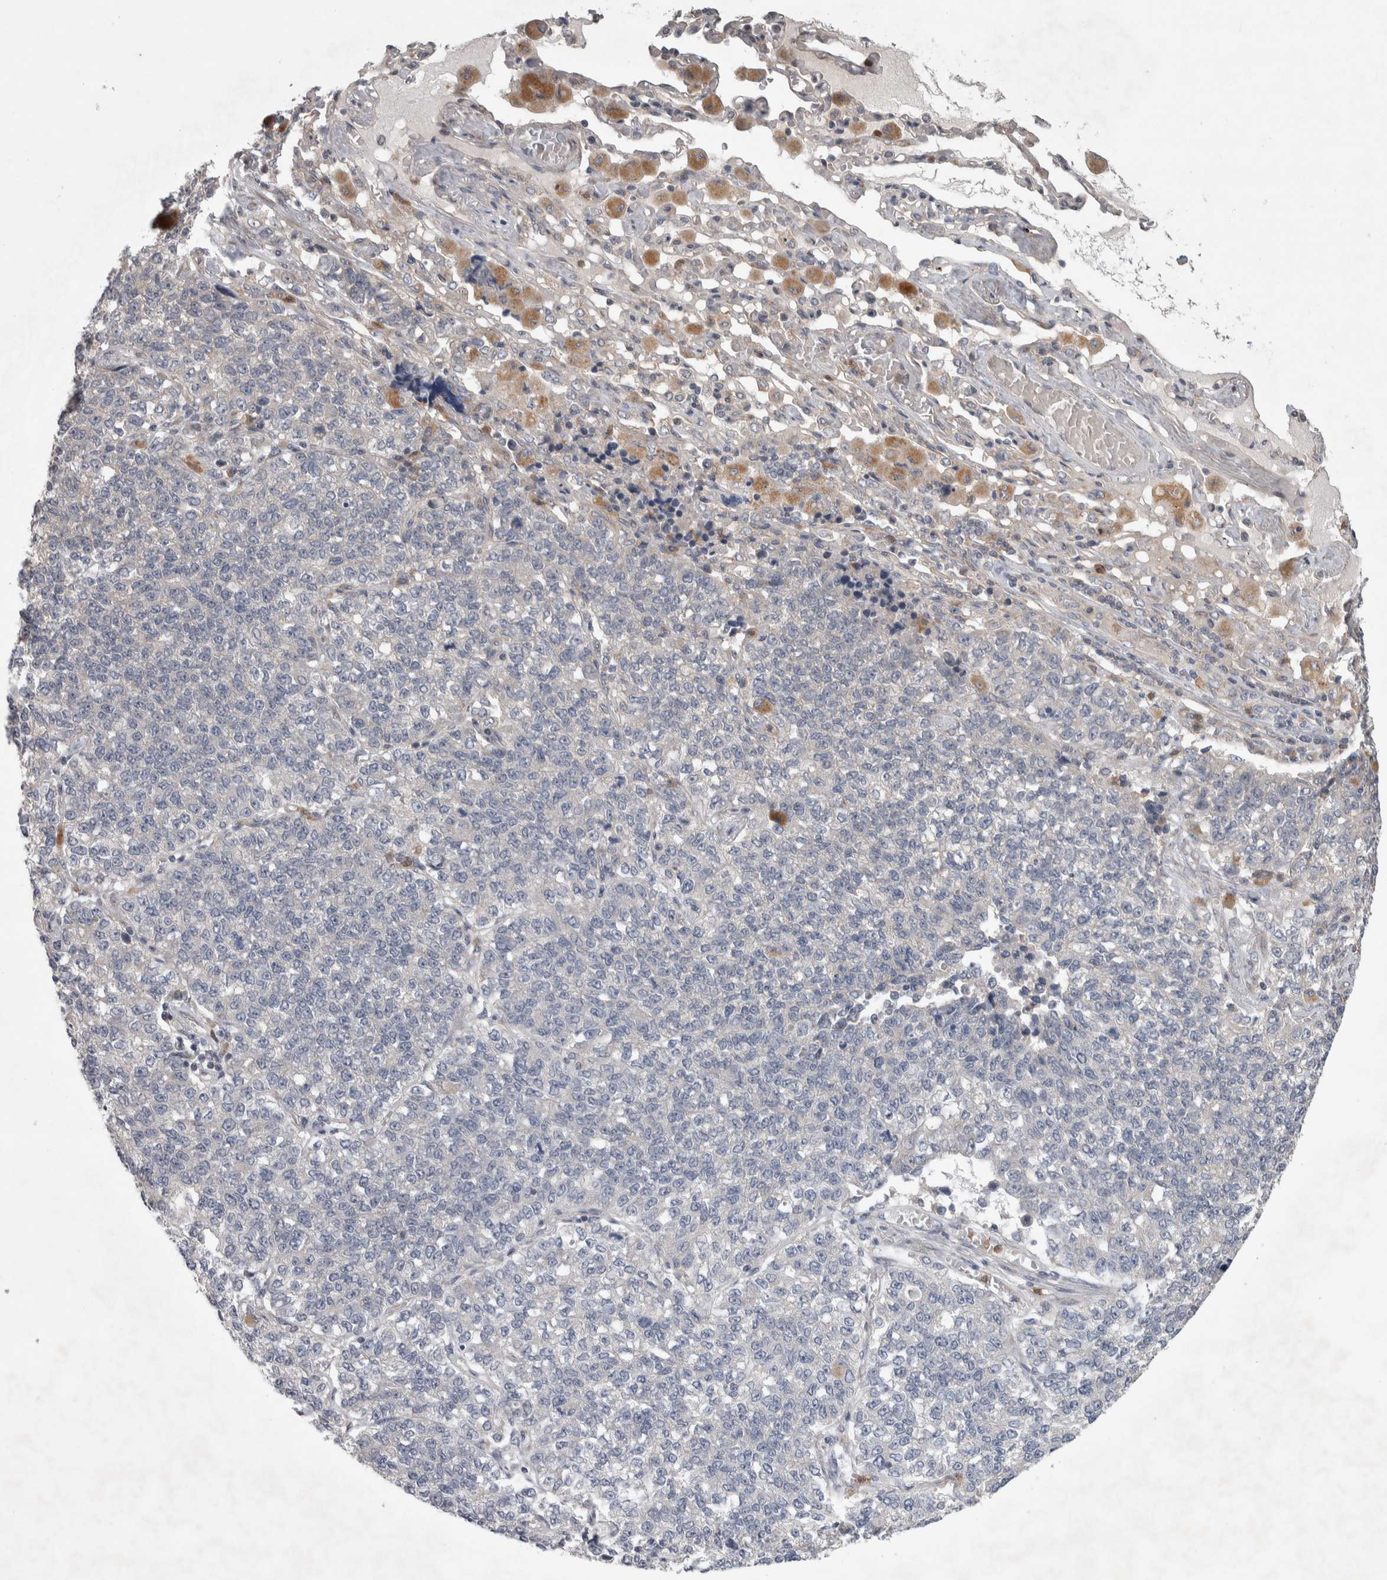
{"staining": {"intensity": "negative", "quantity": "none", "location": "none"}, "tissue": "lung cancer", "cell_type": "Tumor cells", "image_type": "cancer", "snomed": [{"axis": "morphology", "description": "Adenocarcinoma, NOS"}, {"axis": "topography", "description": "Lung"}], "caption": "The histopathology image shows no significant staining in tumor cells of lung adenocarcinoma.", "gene": "SRP68", "patient": {"sex": "male", "age": 49}}